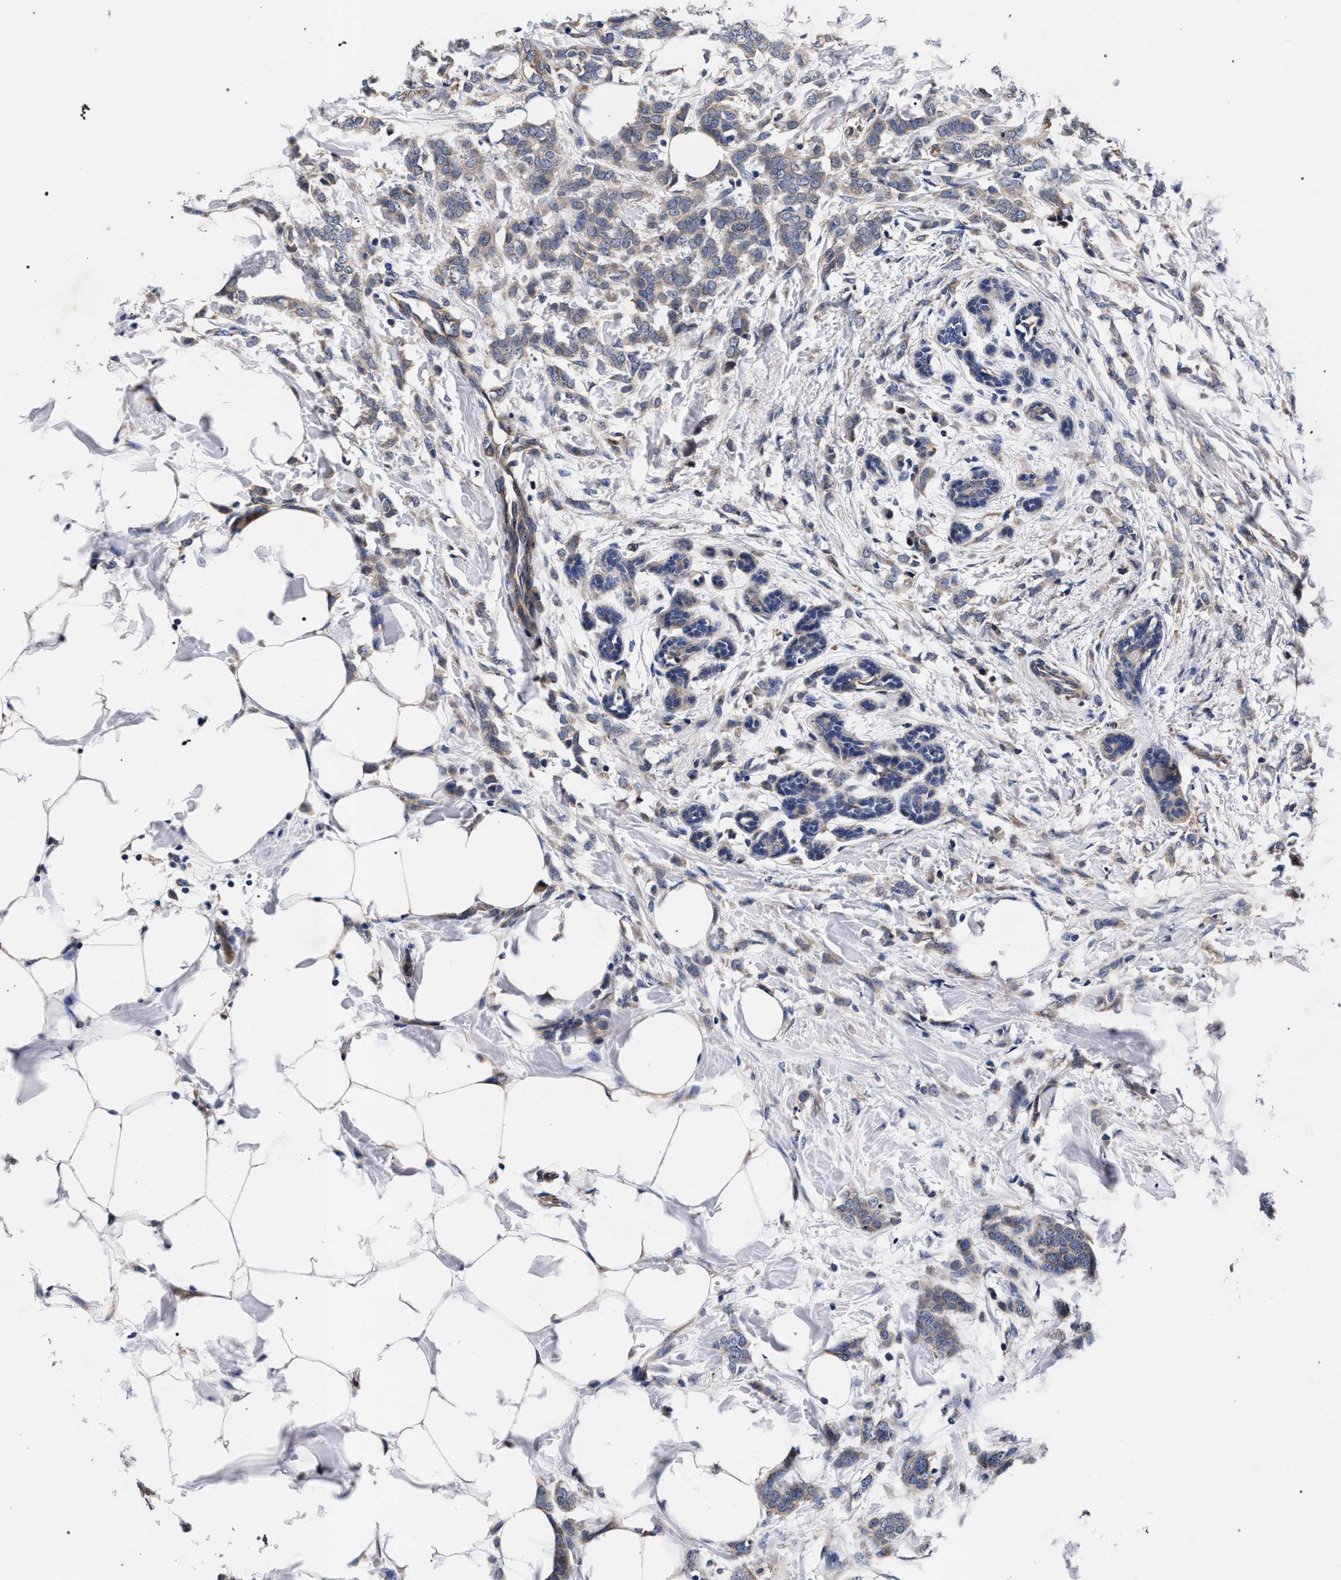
{"staining": {"intensity": "weak", "quantity": "<25%", "location": "cytoplasmic/membranous"}, "tissue": "breast cancer", "cell_type": "Tumor cells", "image_type": "cancer", "snomed": [{"axis": "morphology", "description": "Lobular carcinoma, in situ"}, {"axis": "morphology", "description": "Lobular carcinoma"}, {"axis": "topography", "description": "Breast"}], "caption": "High magnification brightfield microscopy of breast lobular carcinoma stained with DAB (brown) and counterstained with hematoxylin (blue): tumor cells show no significant positivity.", "gene": "CFAP95", "patient": {"sex": "female", "age": 41}}